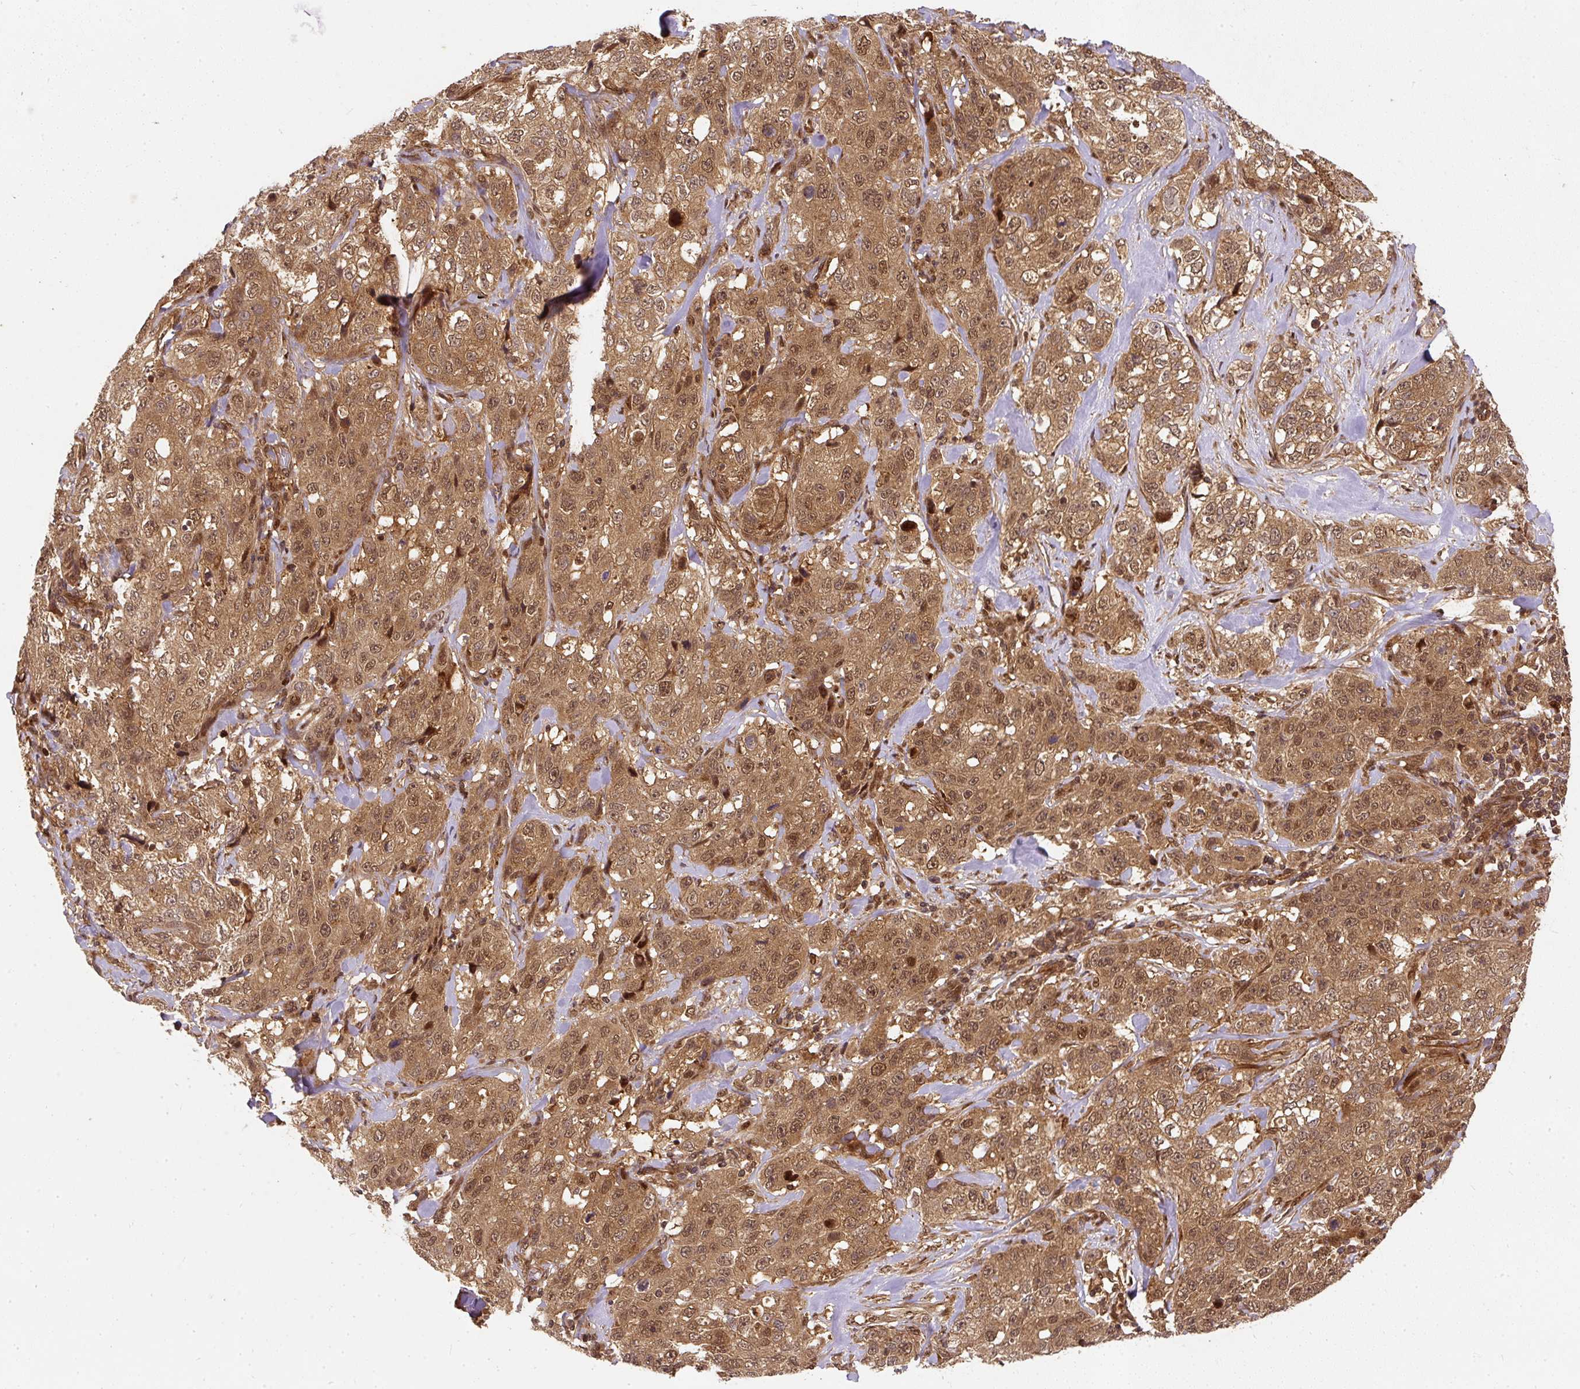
{"staining": {"intensity": "moderate", "quantity": ">75%", "location": "cytoplasmic/membranous,nuclear"}, "tissue": "stomach cancer", "cell_type": "Tumor cells", "image_type": "cancer", "snomed": [{"axis": "morphology", "description": "Adenocarcinoma, NOS"}, {"axis": "topography", "description": "Stomach"}], "caption": "Adenocarcinoma (stomach) was stained to show a protein in brown. There is medium levels of moderate cytoplasmic/membranous and nuclear expression in approximately >75% of tumor cells.", "gene": "PSMD1", "patient": {"sex": "male", "age": 48}}